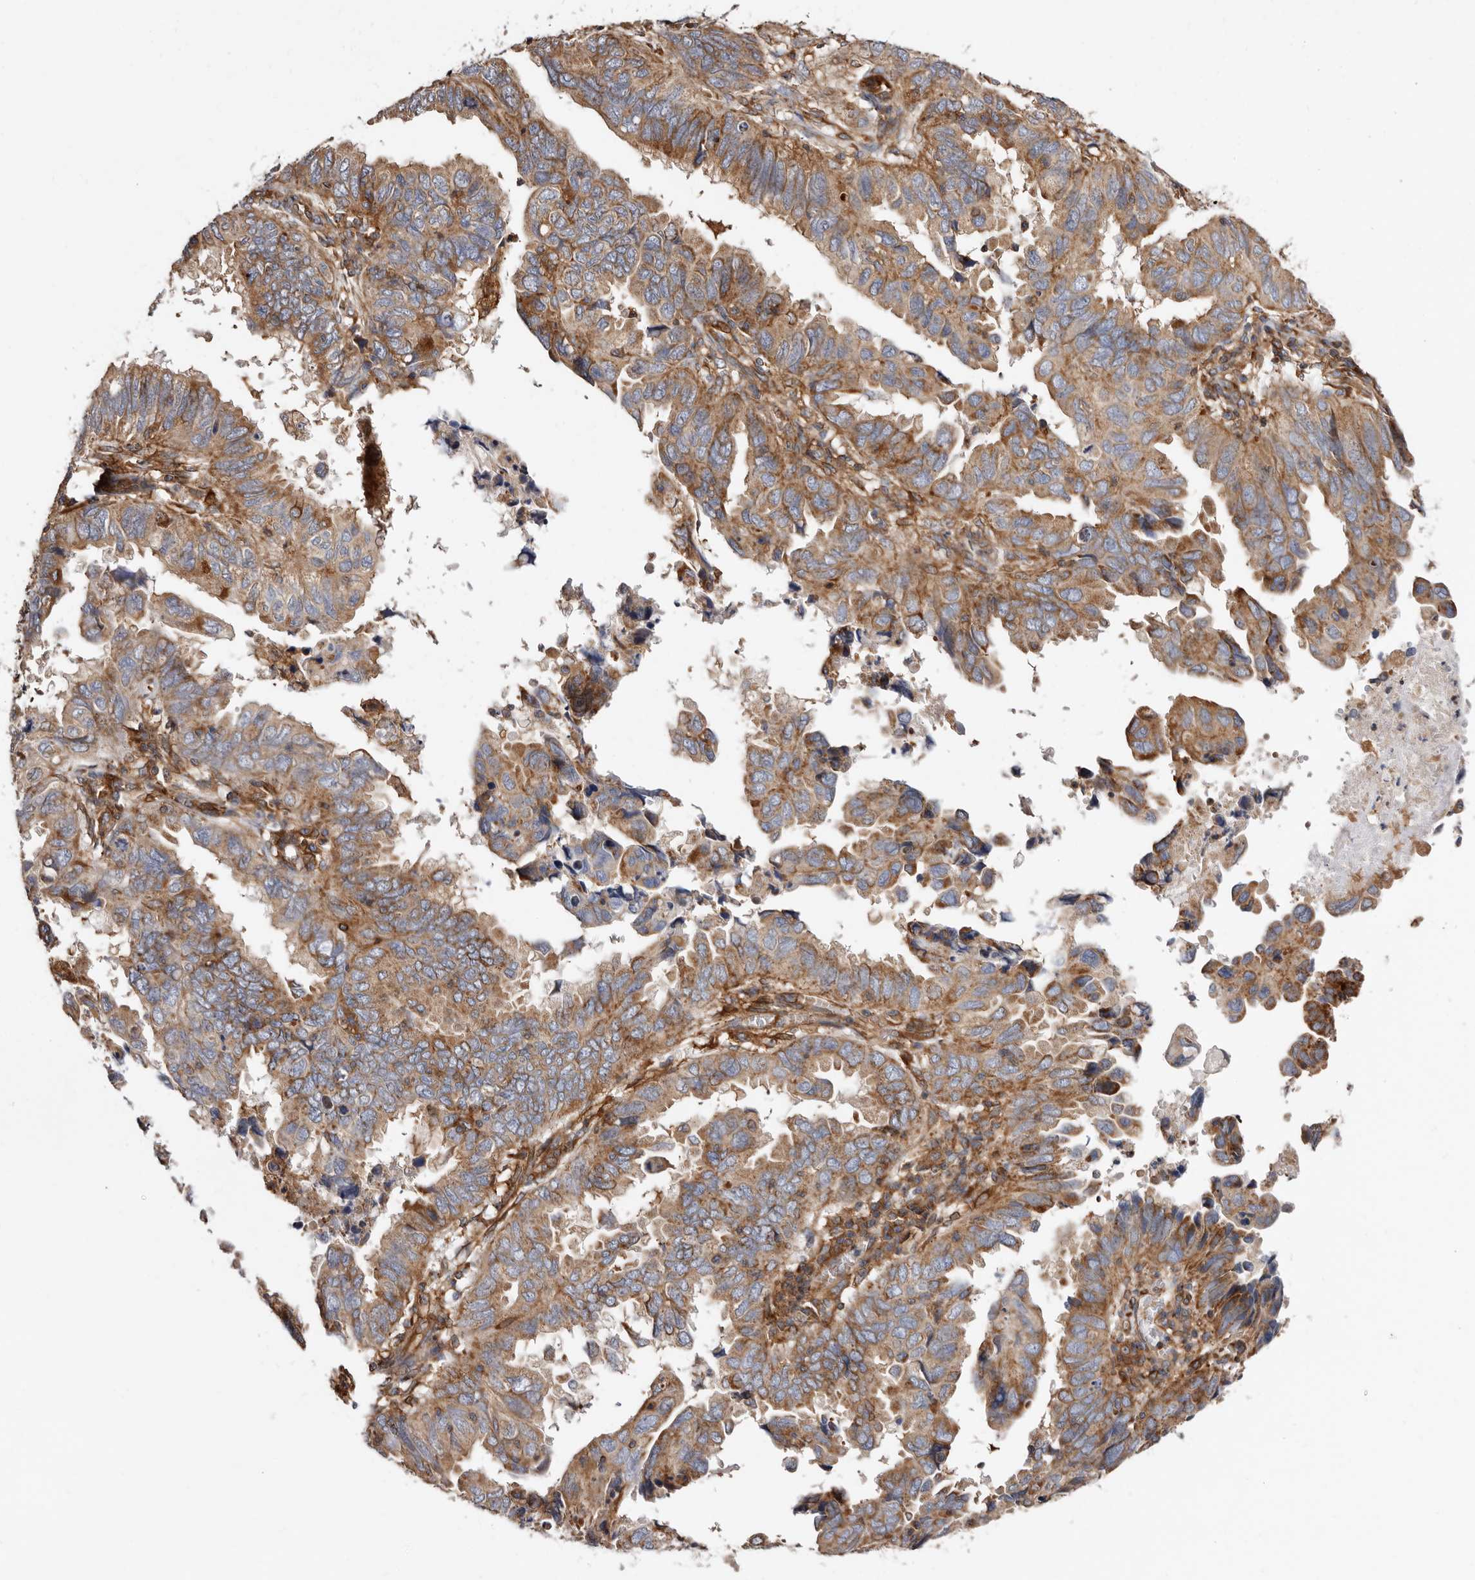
{"staining": {"intensity": "moderate", "quantity": ">75%", "location": "cytoplasmic/membranous"}, "tissue": "endometrial cancer", "cell_type": "Tumor cells", "image_type": "cancer", "snomed": [{"axis": "morphology", "description": "Adenocarcinoma, NOS"}, {"axis": "topography", "description": "Uterus"}], "caption": "There is medium levels of moderate cytoplasmic/membranous expression in tumor cells of adenocarcinoma (endometrial), as demonstrated by immunohistochemical staining (brown color).", "gene": "COQ8B", "patient": {"sex": "female", "age": 77}}